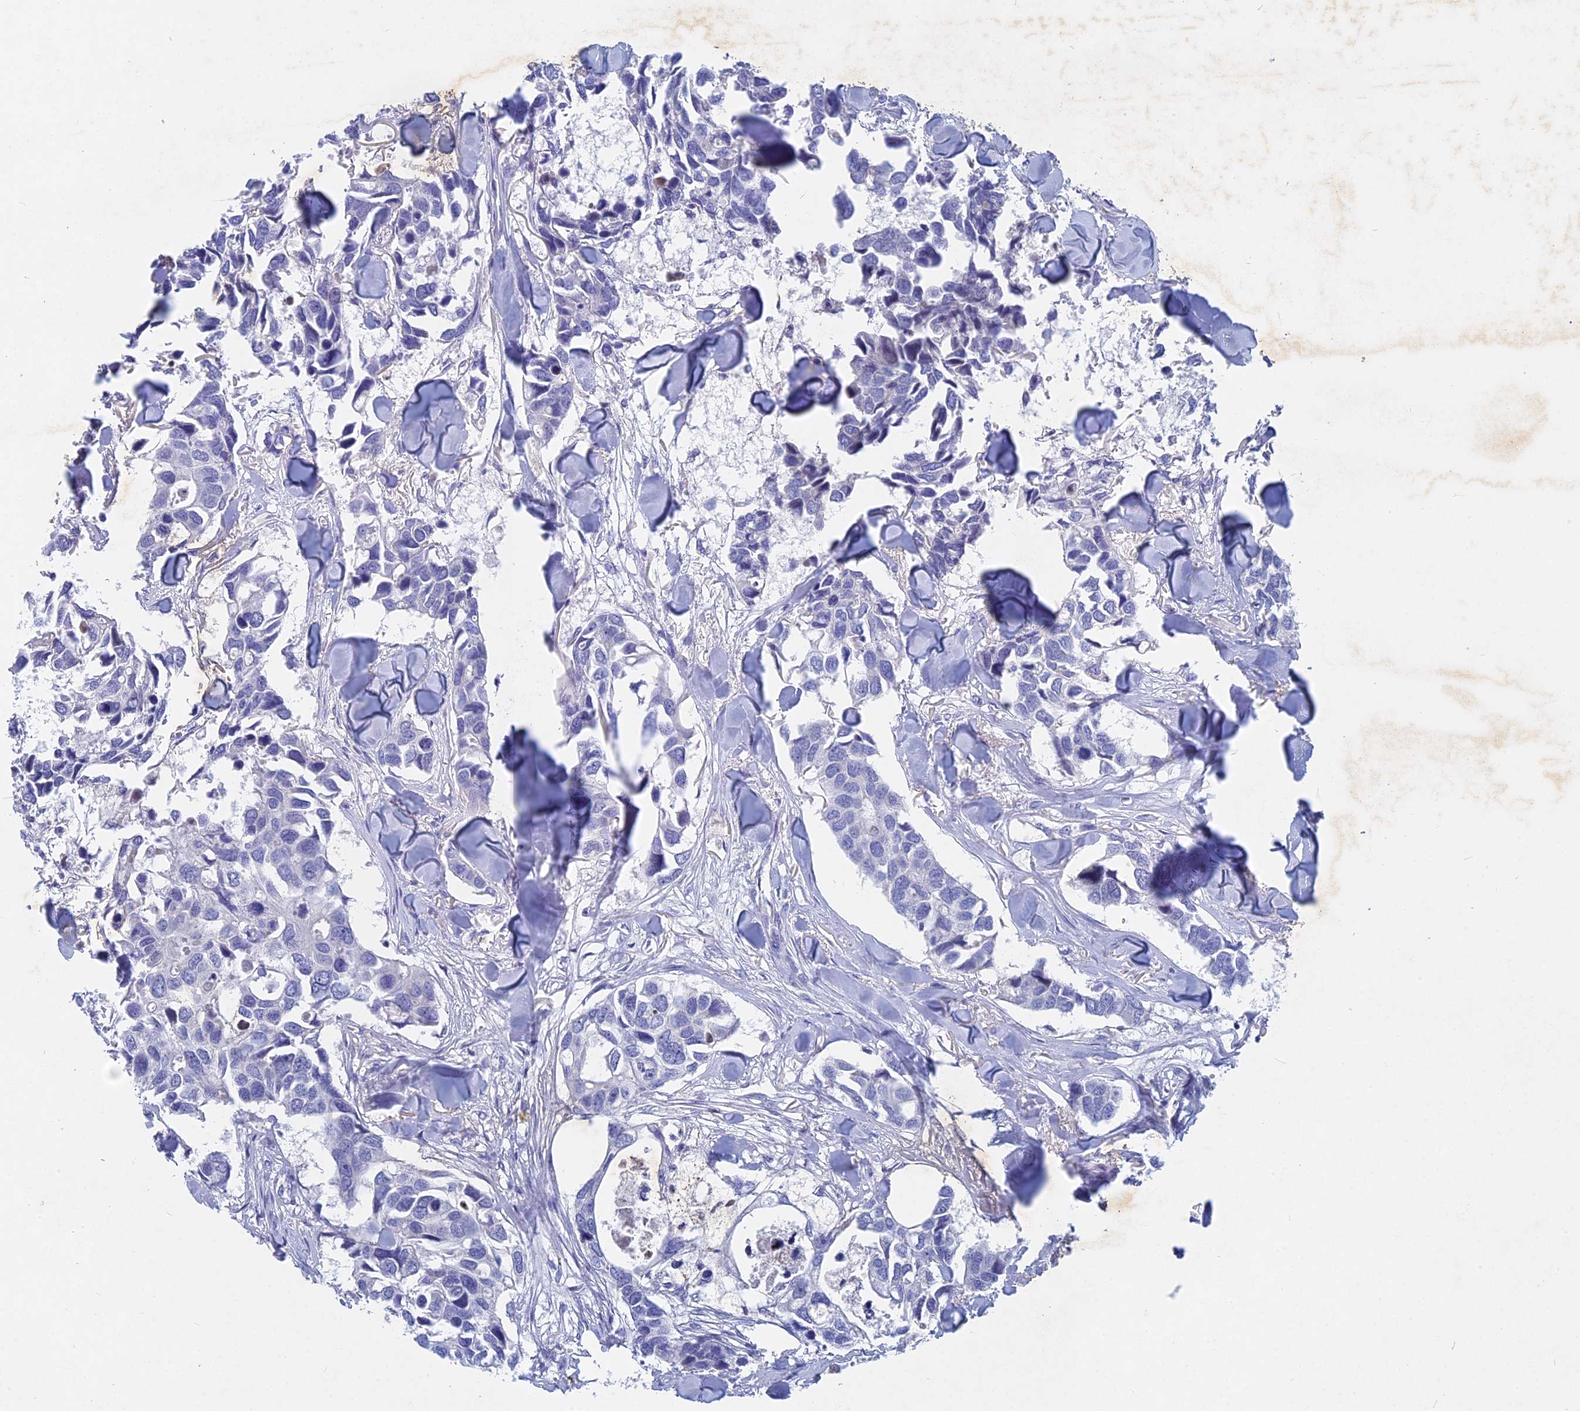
{"staining": {"intensity": "negative", "quantity": "none", "location": "none"}, "tissue": "breast cancer", "cell_type": "Tumor cells", "image_type": "cancer", "snomed": [{"axis": "morphology", "description": "Duct carcinoma"}, {"axis": "topography", "description": "Breast"}], "caption": "DAB immunohistochemical staining of breast cancer shows no significant expression in tumor cells.", "gene": "ACP7", "patient": {"sex": "female", "age": 83}}